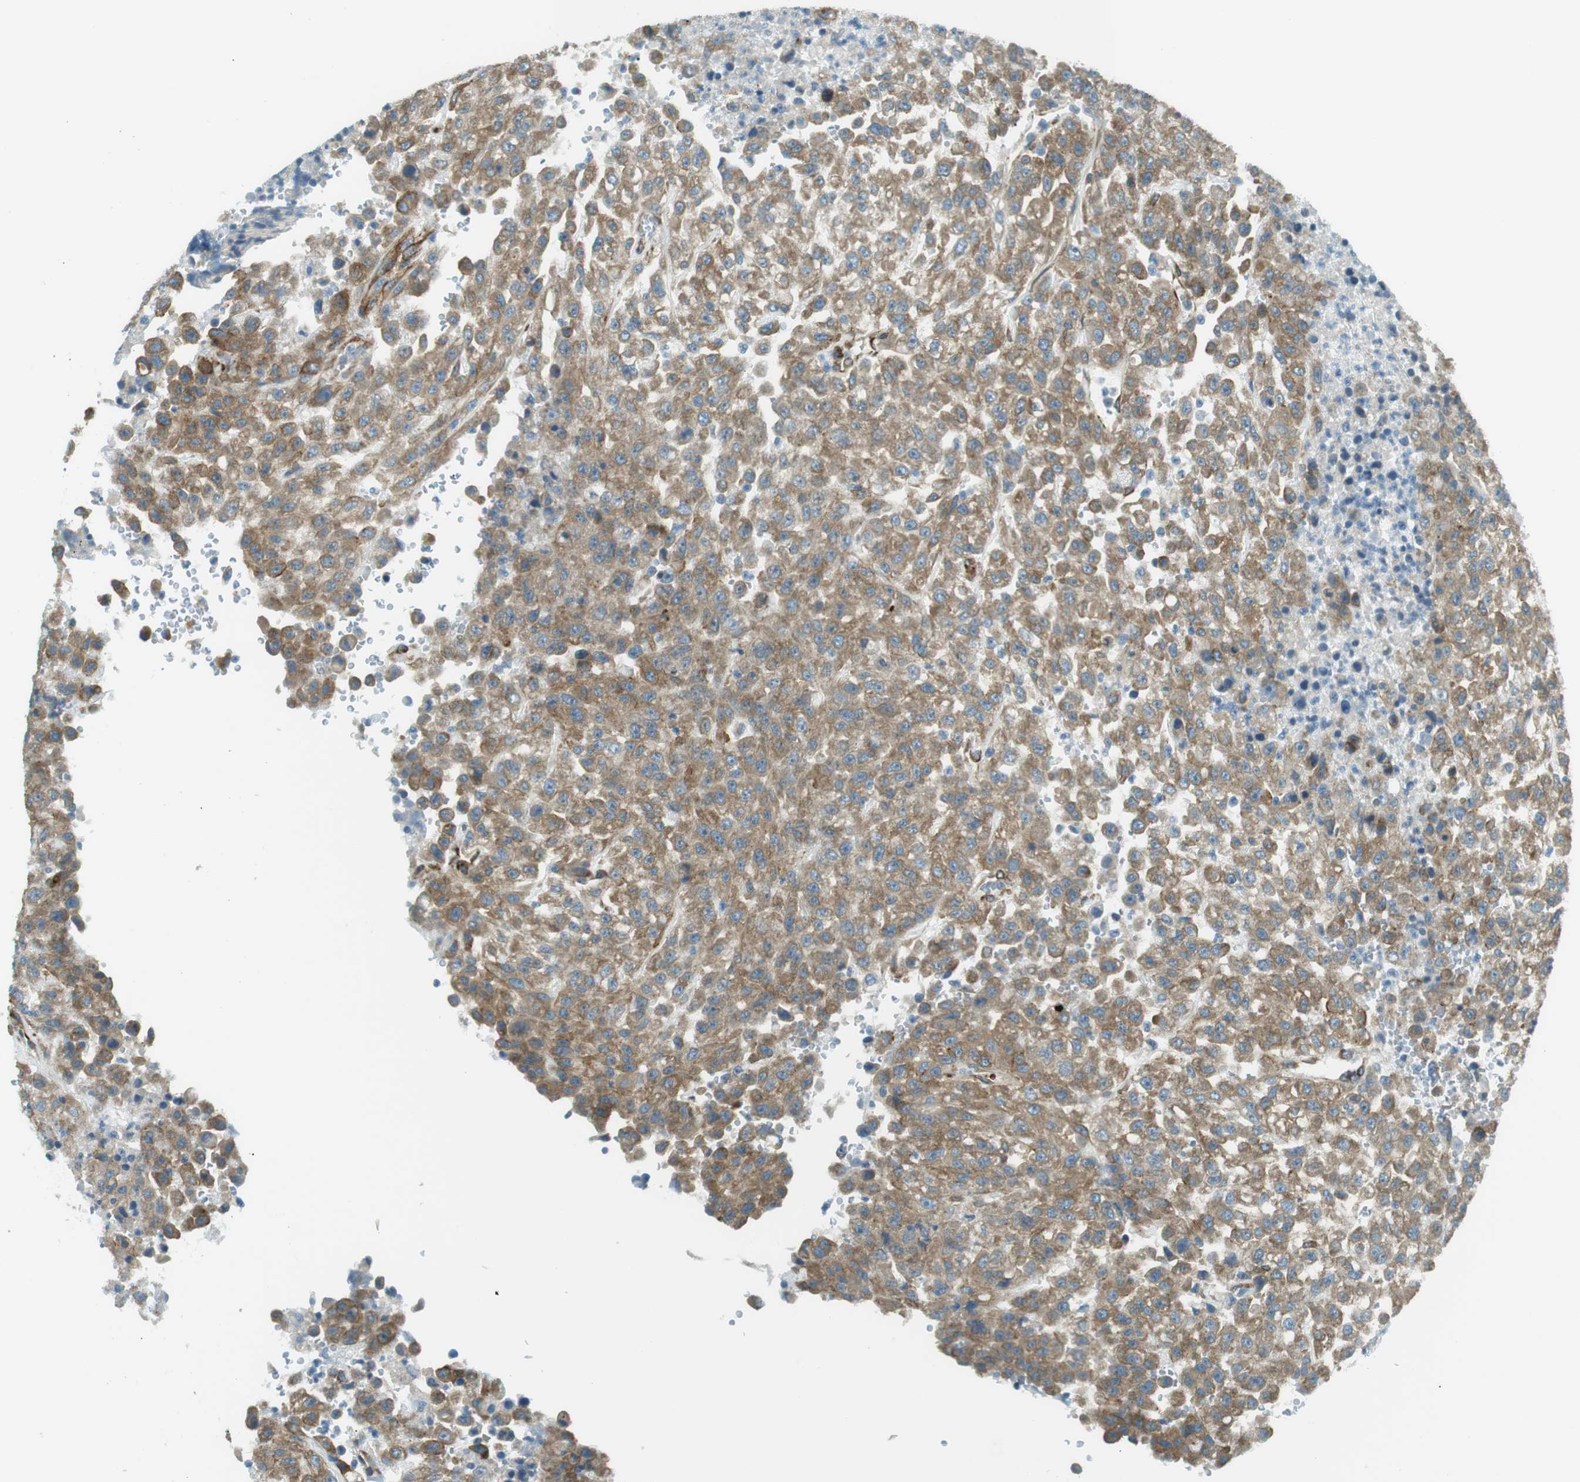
{"staining": {"intensity": "moderate", "quantity": ">75%", "location": "cytoplasmic/membranous"}, "tissue": "urothelial cancer", "cell_type": "Tumor cells", "image_type": "cancer", "snomed": [{"axis": "morphology", "description": "Urothelial carcinoma, High grade"}, {"axis": "topography", "description": "Urinary bladder"}], "caption": "Immunohistochemistry (IHC) image of urothelial cancer stained for a protein (brown), which reveals medium levels of moderate cytoplasmic/membranous expression in about >75% of tumor cells.", "gene": "ODR4", "patient": {"sex": "male", "age": 46}}